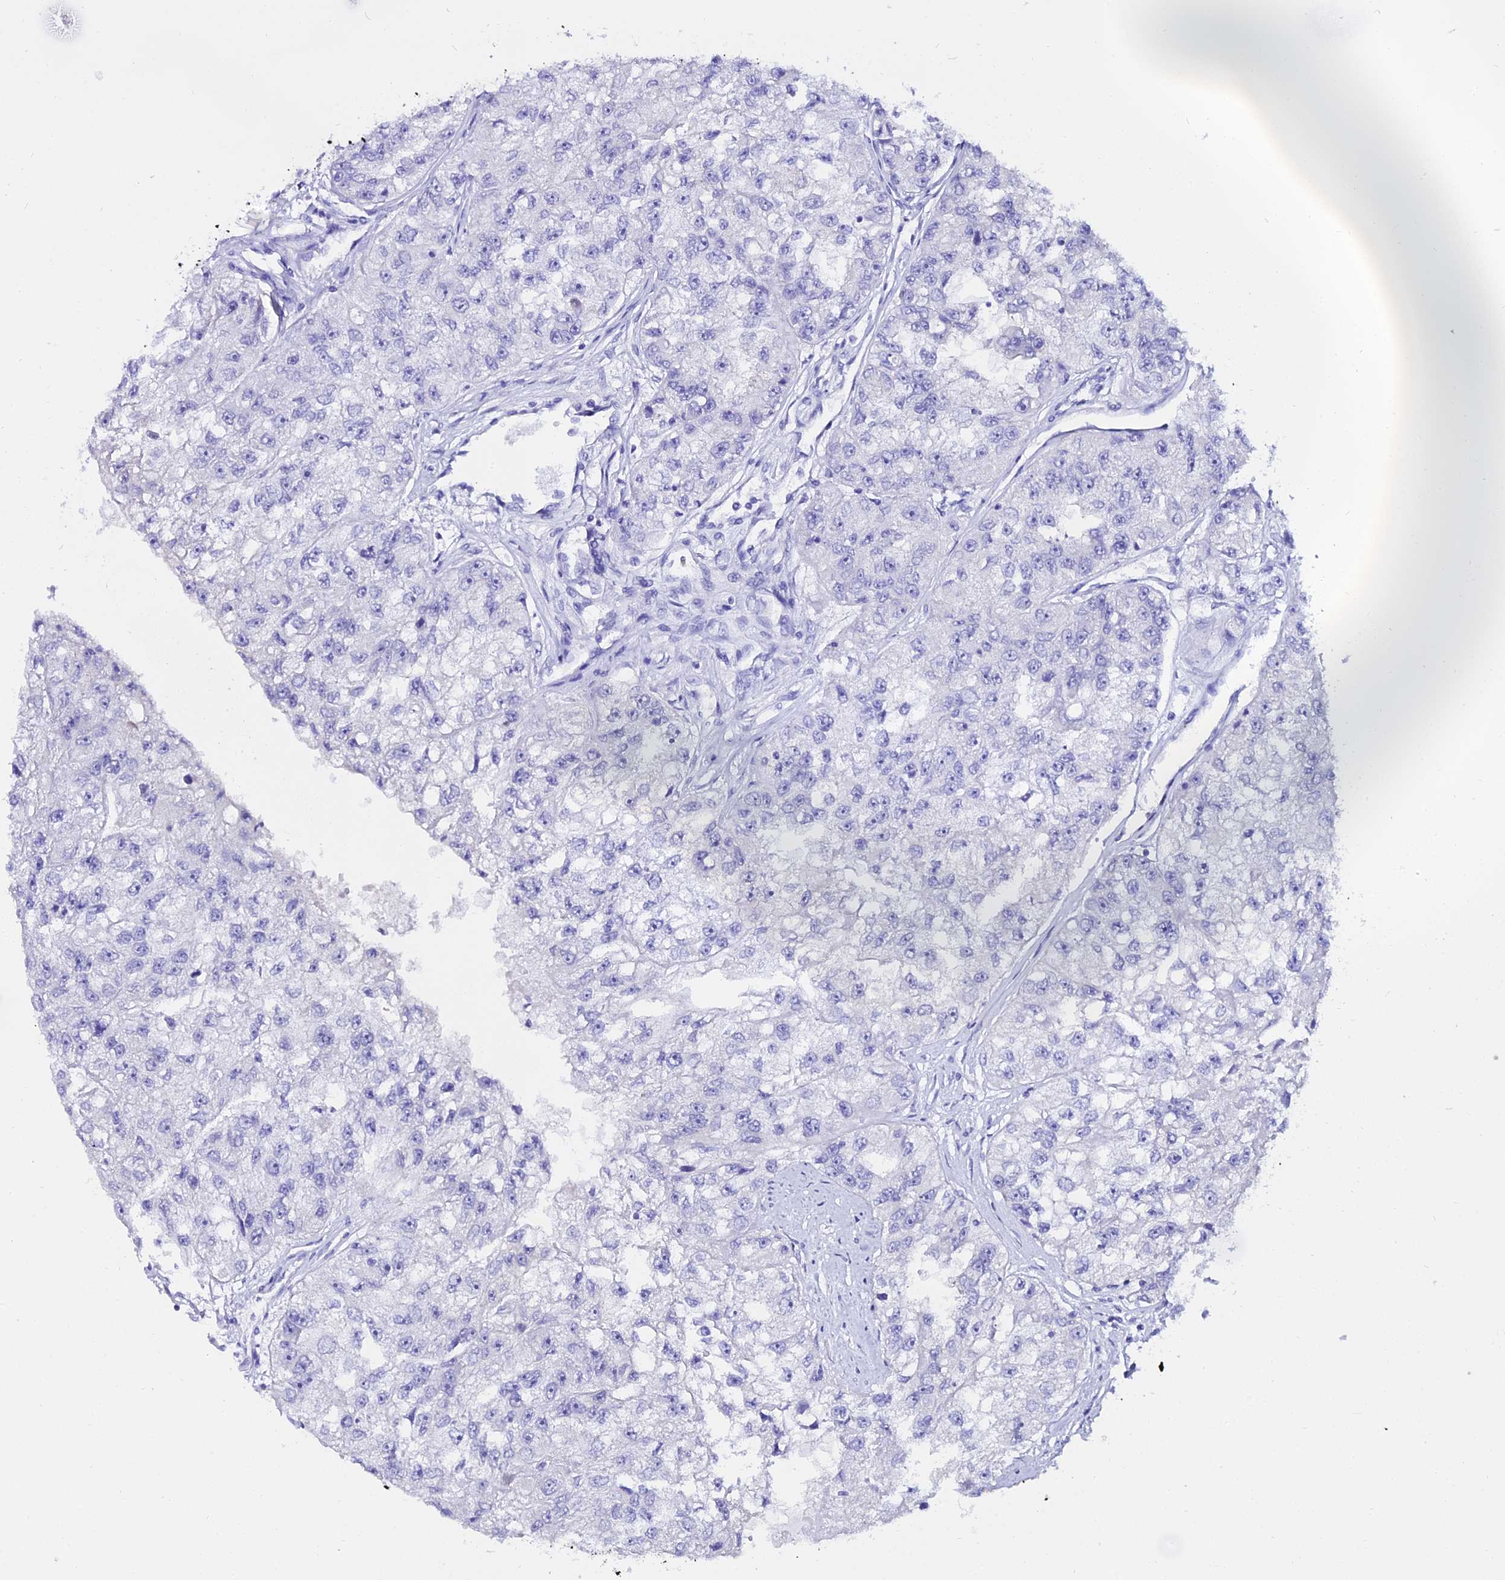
{"staining": {"intensity": "negative", "quantity": "none", "location": "none"}, "tissue": "renal cancer", "cell_type": "Tumor cells", "image_type": "cancer", "snomed": [{"axis": "morphology", "description": "Adenocarcinoma, NOS"}, {"axis": "topography", "description": "Kidney"}], "caption": "DAB (3,3'-diaminobenzidine) immunohistochemical staining of adenocarcinoma (renal) demonstrates no significant expression in tumor cells. (DAB (3,3'-diaminobenzidine) immunohistochemistry (IHC) visualized using brightfield microscopy, high magnification).", "gene": "OR4D5", "patient": {"sex": "male", "age": 63}}